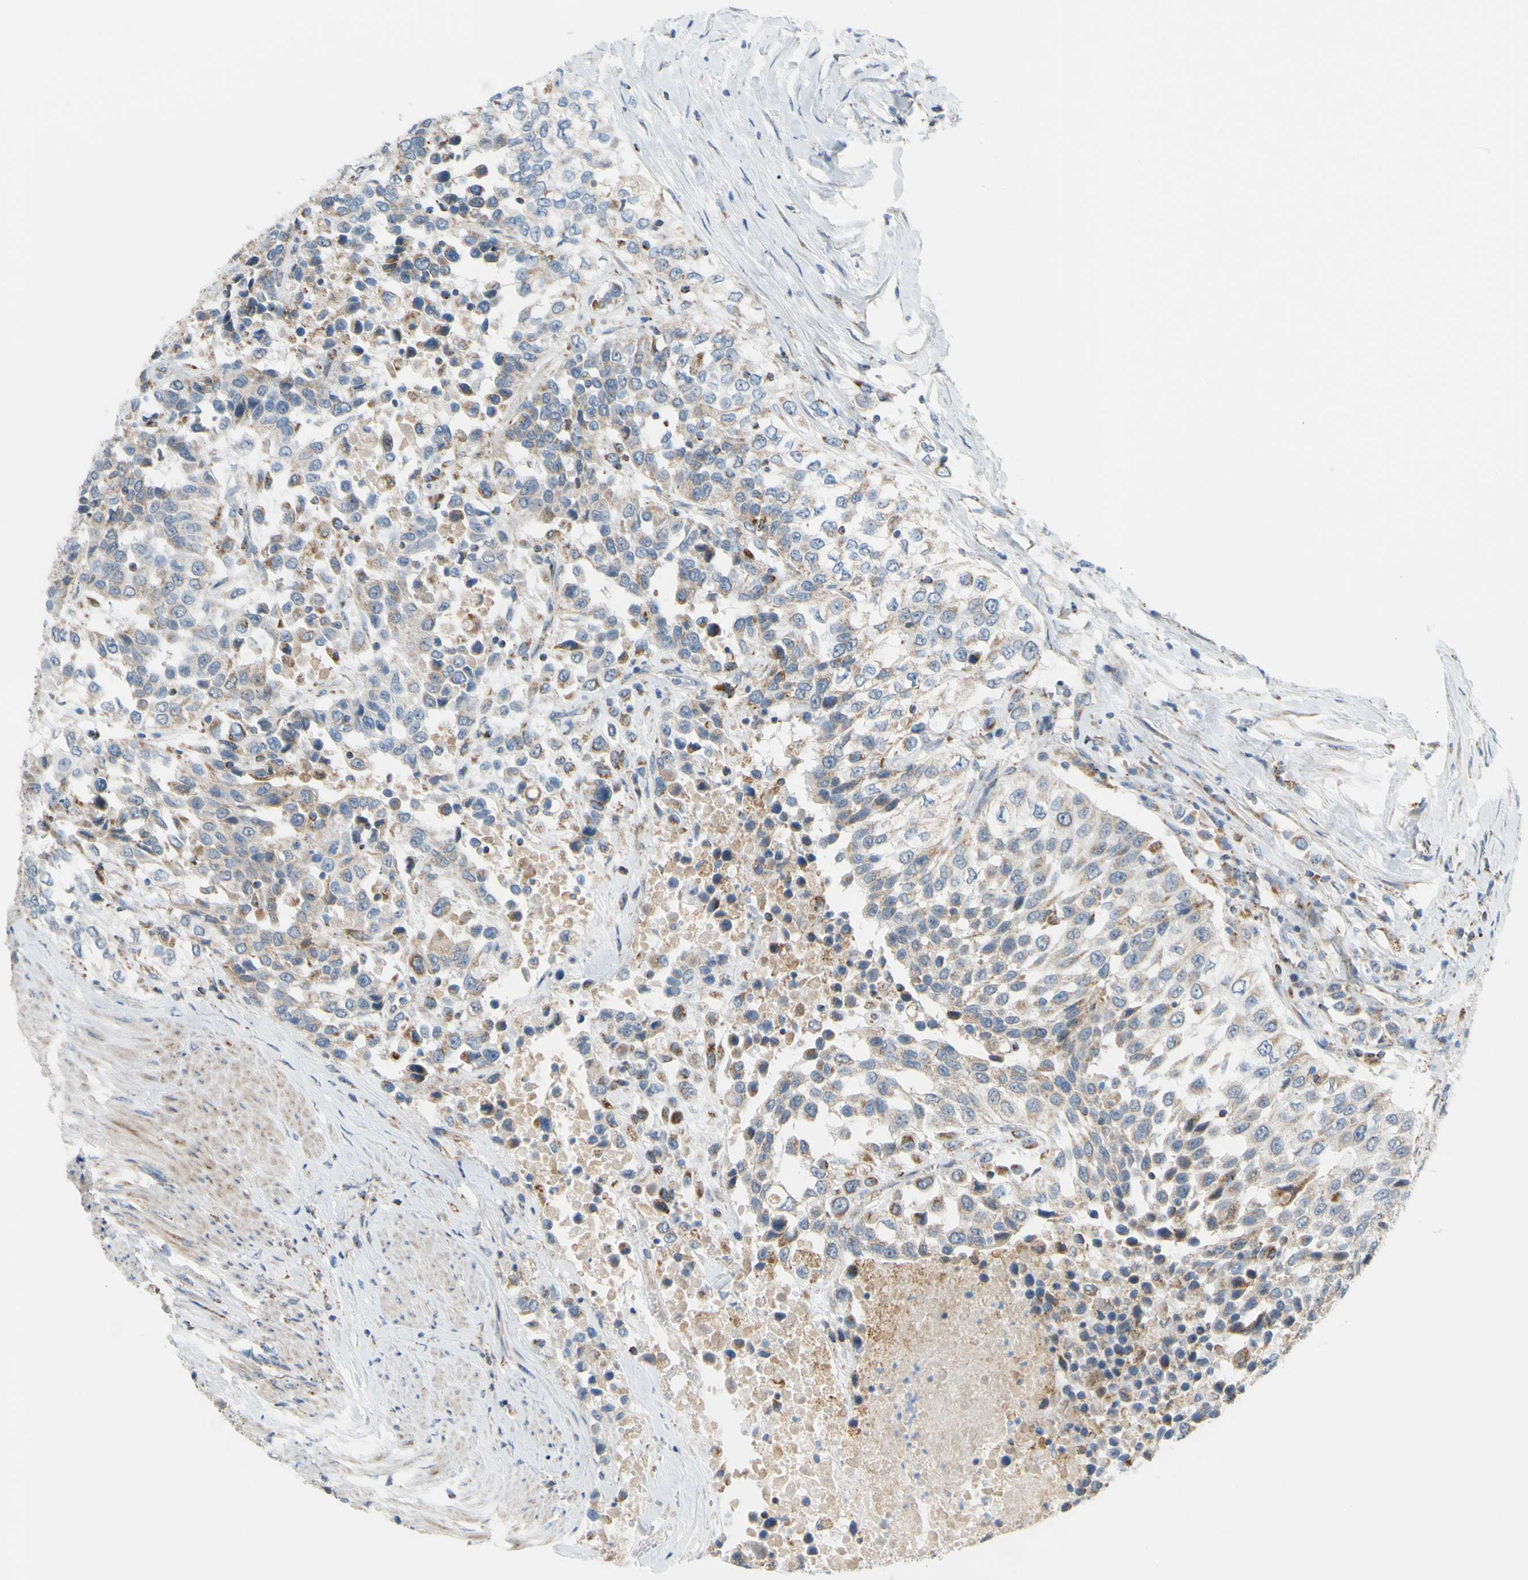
{"staining": {"intensity": "weak", "quantity": "25%-75%", "location": "cytoplasmic/membranous"}, "tissue": "urothelial cancer", "cell_type": "Tumor cells", "image_type": "cancer", "snomed": [{"axis": "morphology", "description": "Urothelial carcinoma, High grade"}, {"axis": "topography", "description": "Urinary bladder"}], "caption": "The photomicrograph reveals a brown stain indicating the presence of a protein in the cytoplasmic/membranous of tumor cells in urothelial cancer.", "gene": "GLT8D1", "patient": {"sex": "female", "age": 80}}